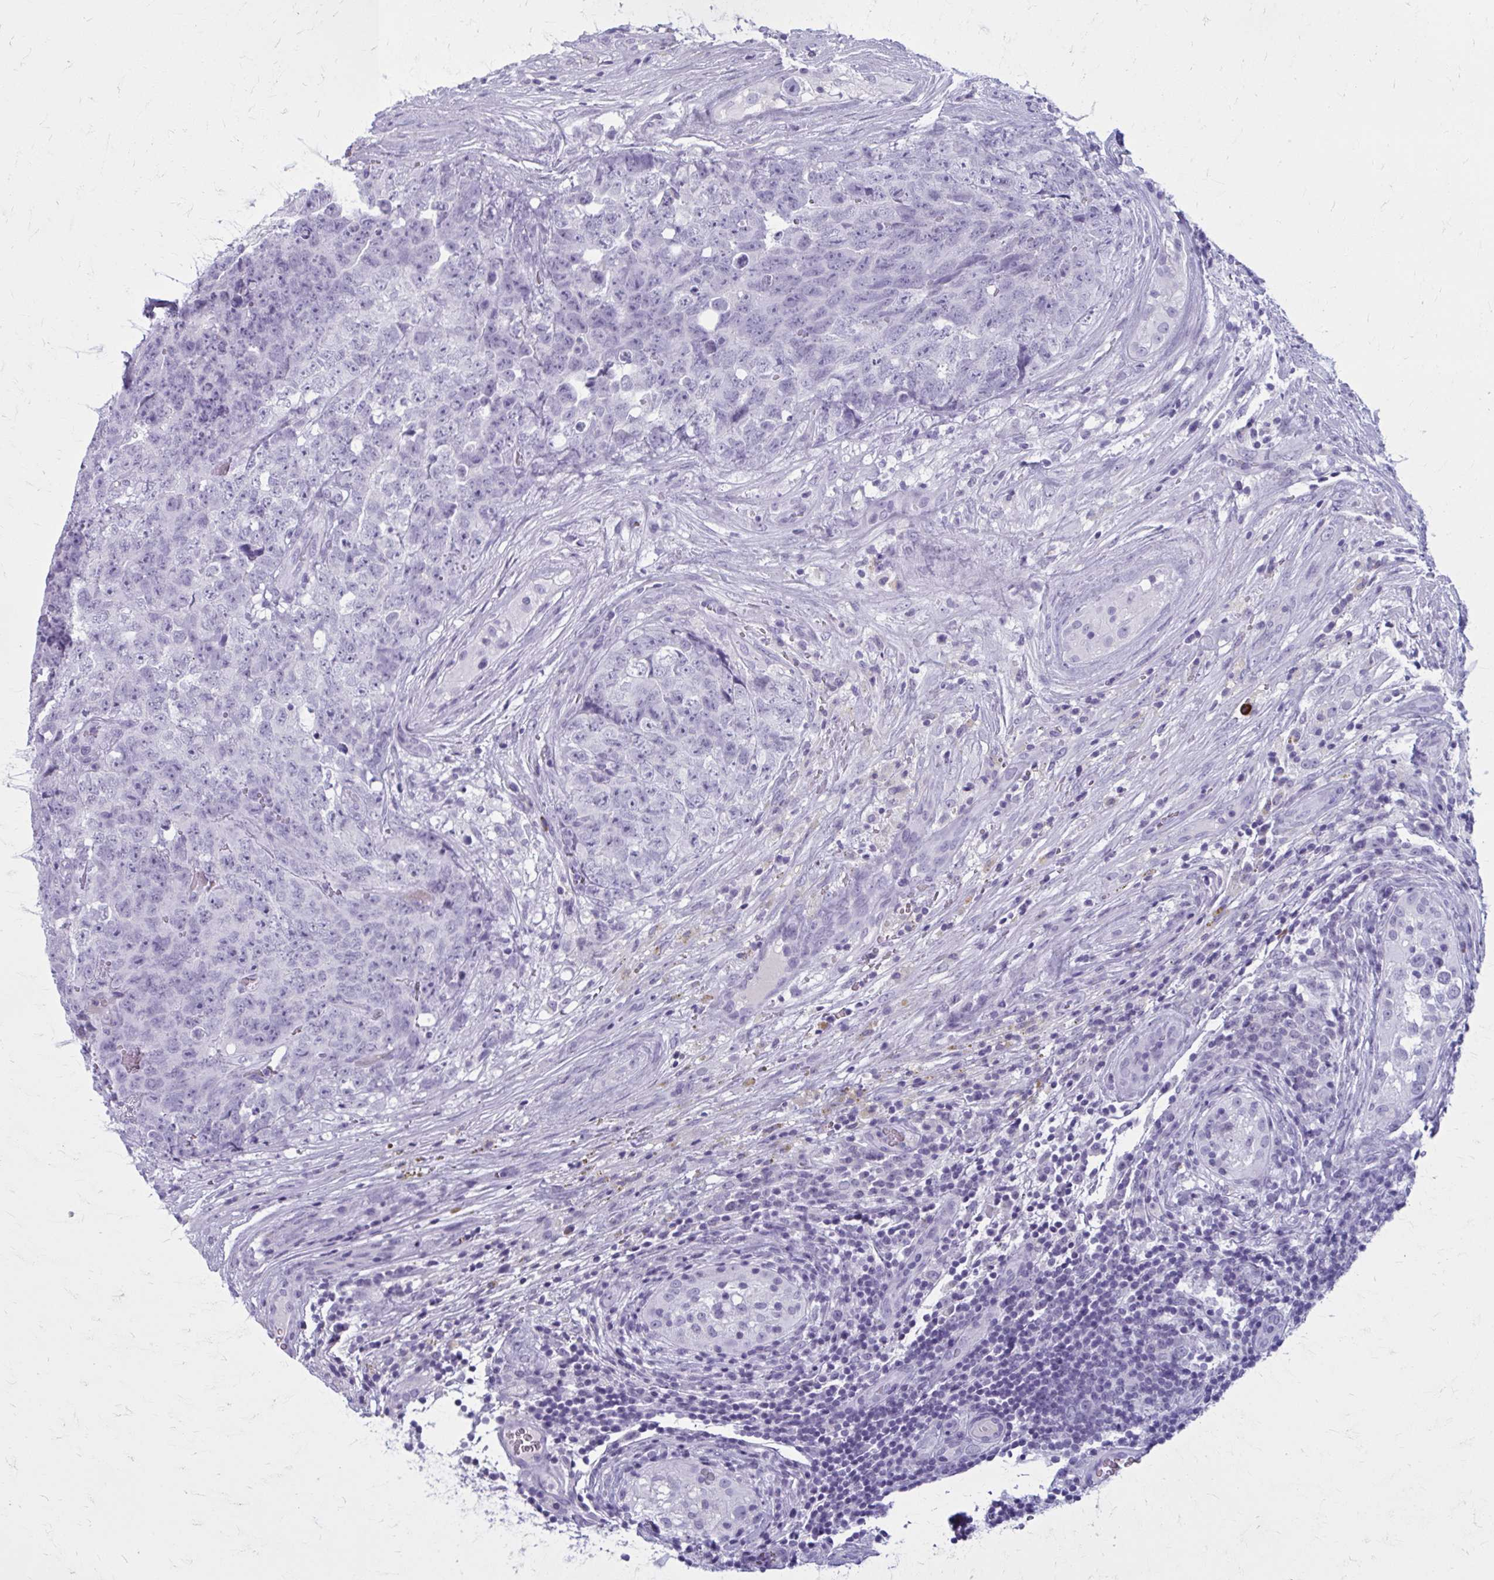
{"staining": {"intensity": "negative", "quantity": "none", "location": "none"}, "tissue": "testis cancer", "cell_type": "Tumor cells", "image_type": "cancer", "snomed": [{"axis": "morphology", "description": "Seminoma, NOS"}, {"axis": "morphology", "description": "Teratoma, malignant, NOS"}, {"axis": "topography", "description": "Testis"}], "caption": "Immunohistochemistry (IHC) histopathology image of neoplastic tissue: testis seminoma stained with DAB reveals no significant protein positivity in tumor cells. (Stains: DAB immunohistochemistry with hematoxylin counter stain, Microscopy: brightfield microscopy at high magnification).", "gene": "ZDHHC7", "patient": {"sex": "male", "age": 34}}